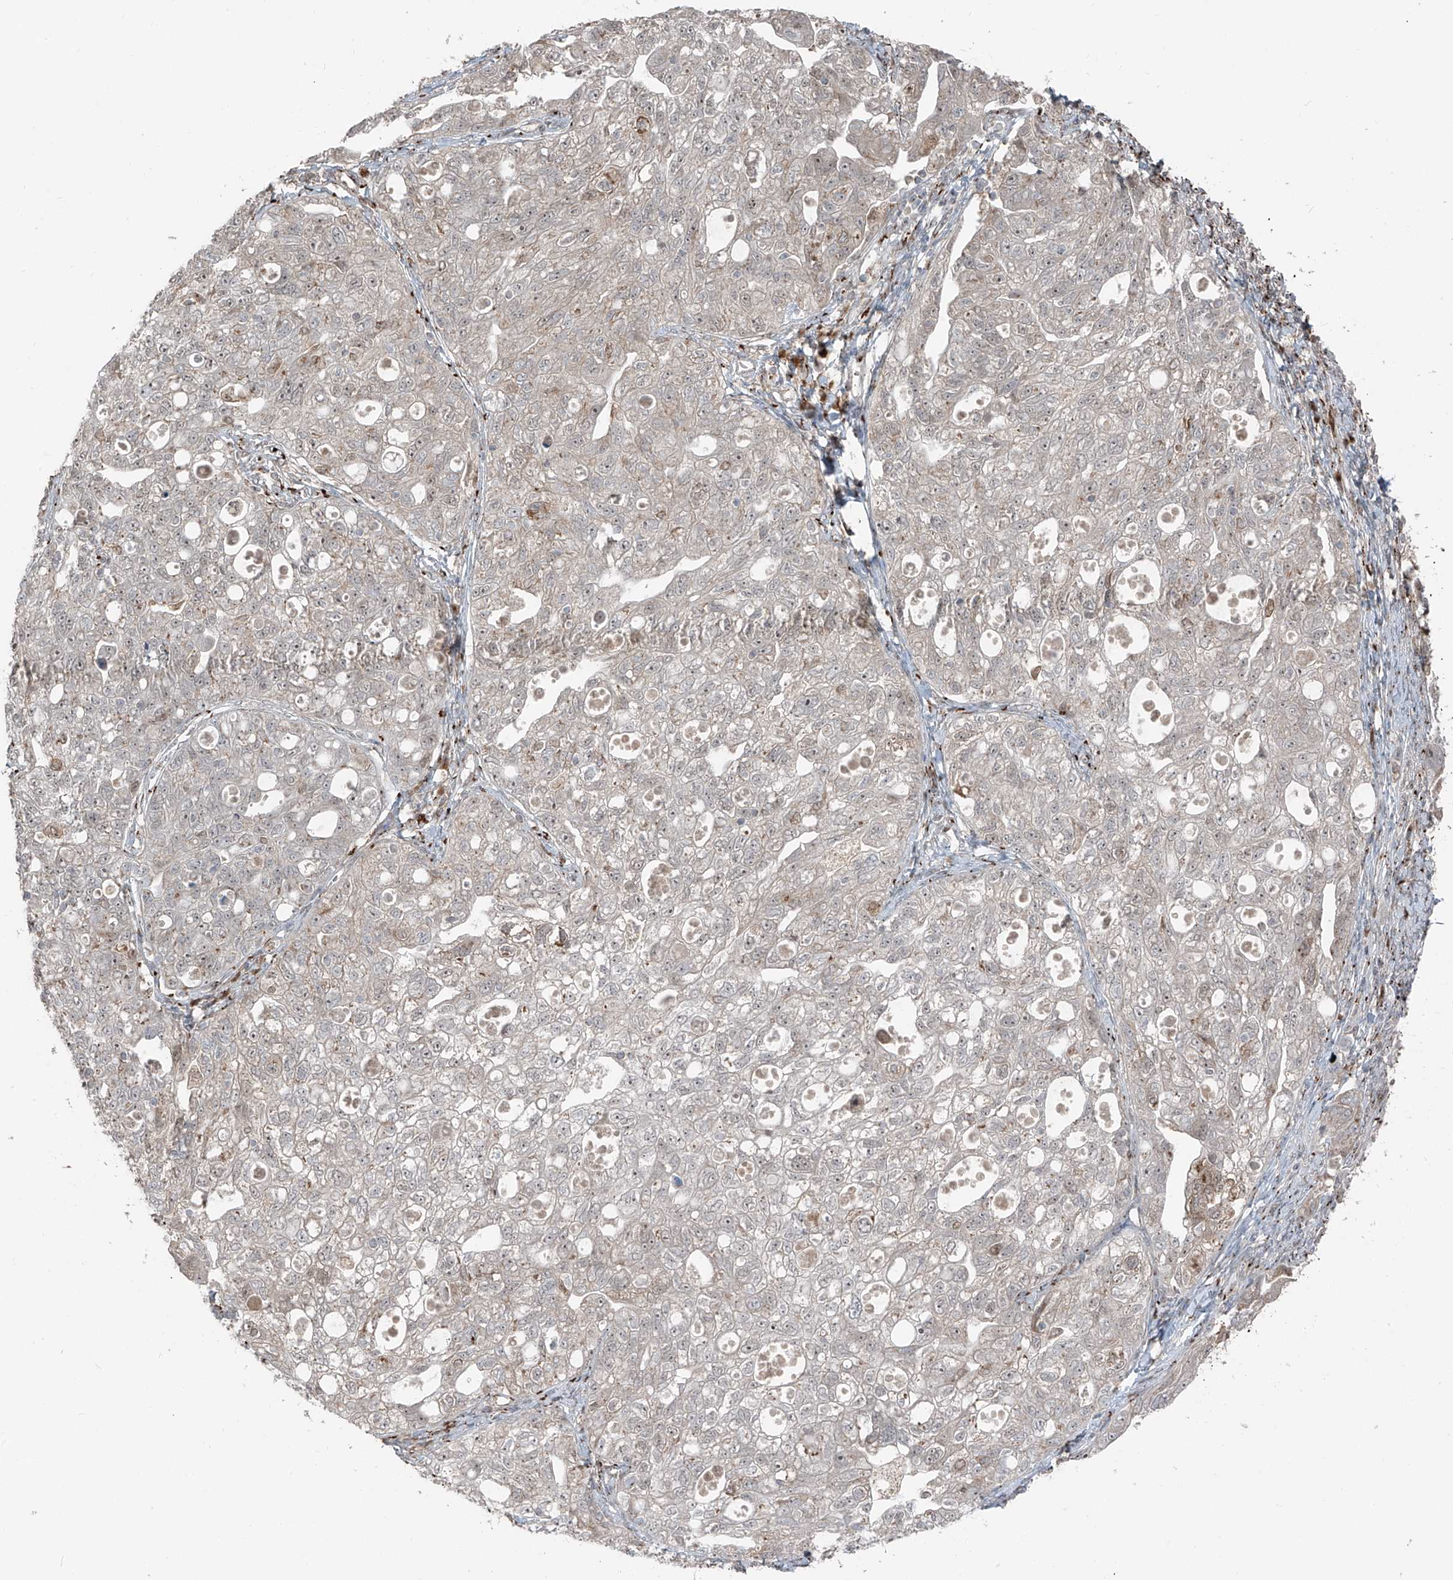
{"staining": {"intensity": "weak", "quantity": "<25%", "location": "cytoplasmic/membranous"}, "tissue": "ovarian cancer", "cell_type": "Tumor cells", "image_type": "cancer", "snomed": [{"axis": "morphology", "description": "Carcinoma, NOS"}, {"axis": "morphology", "description": "Cystadenocarcinoma, serous, NOS"}, {"axis": "topography", "description": "Ovary"}], "caption": "Immunohistochemical staining of carcinoma (ovarian) demonstrates no significant expression in tumor cells. (Brightfield microscopy of DAB immunohistochemistry (IHC) at high magnification).", "gene": "ERLEC1", "patient": {"sex": "female", "age": 69}}